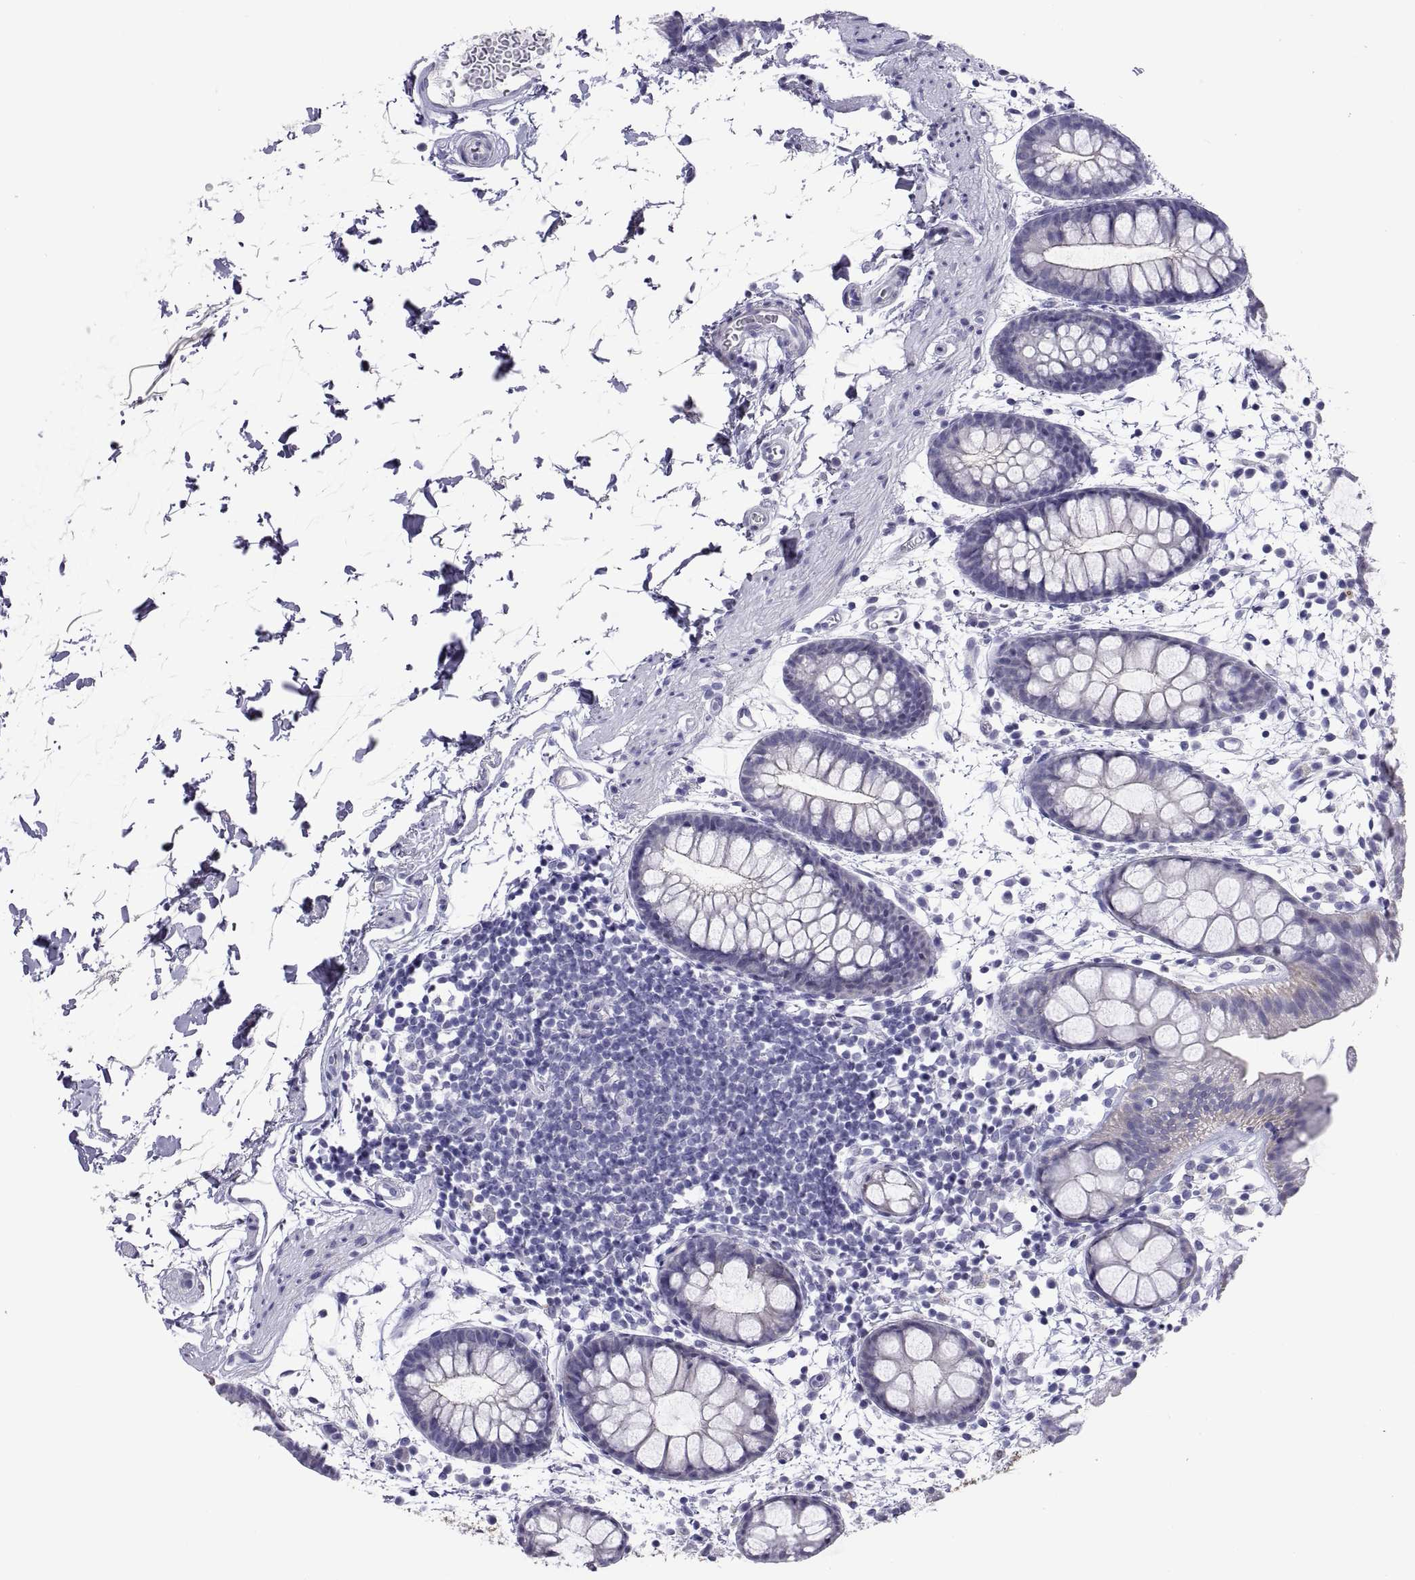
{"staining": {"intensity": "negative", "quantity": "none", "location": "none"}, "tissue": "rectum", "cell_type": "Glandular cells", "image_type": "normal", "snomed": [{"axis": "morphology", "description": "Normal tissue, NOS"}, {"axis": "topography", "description": "Rectum"}], "caption": "Glandular cells show no significant protein staining in unremarkable rectum. Nuclei are stained in blue.", "gene": "QRICH2", "patient": {"sex": "male", "age": 57}}